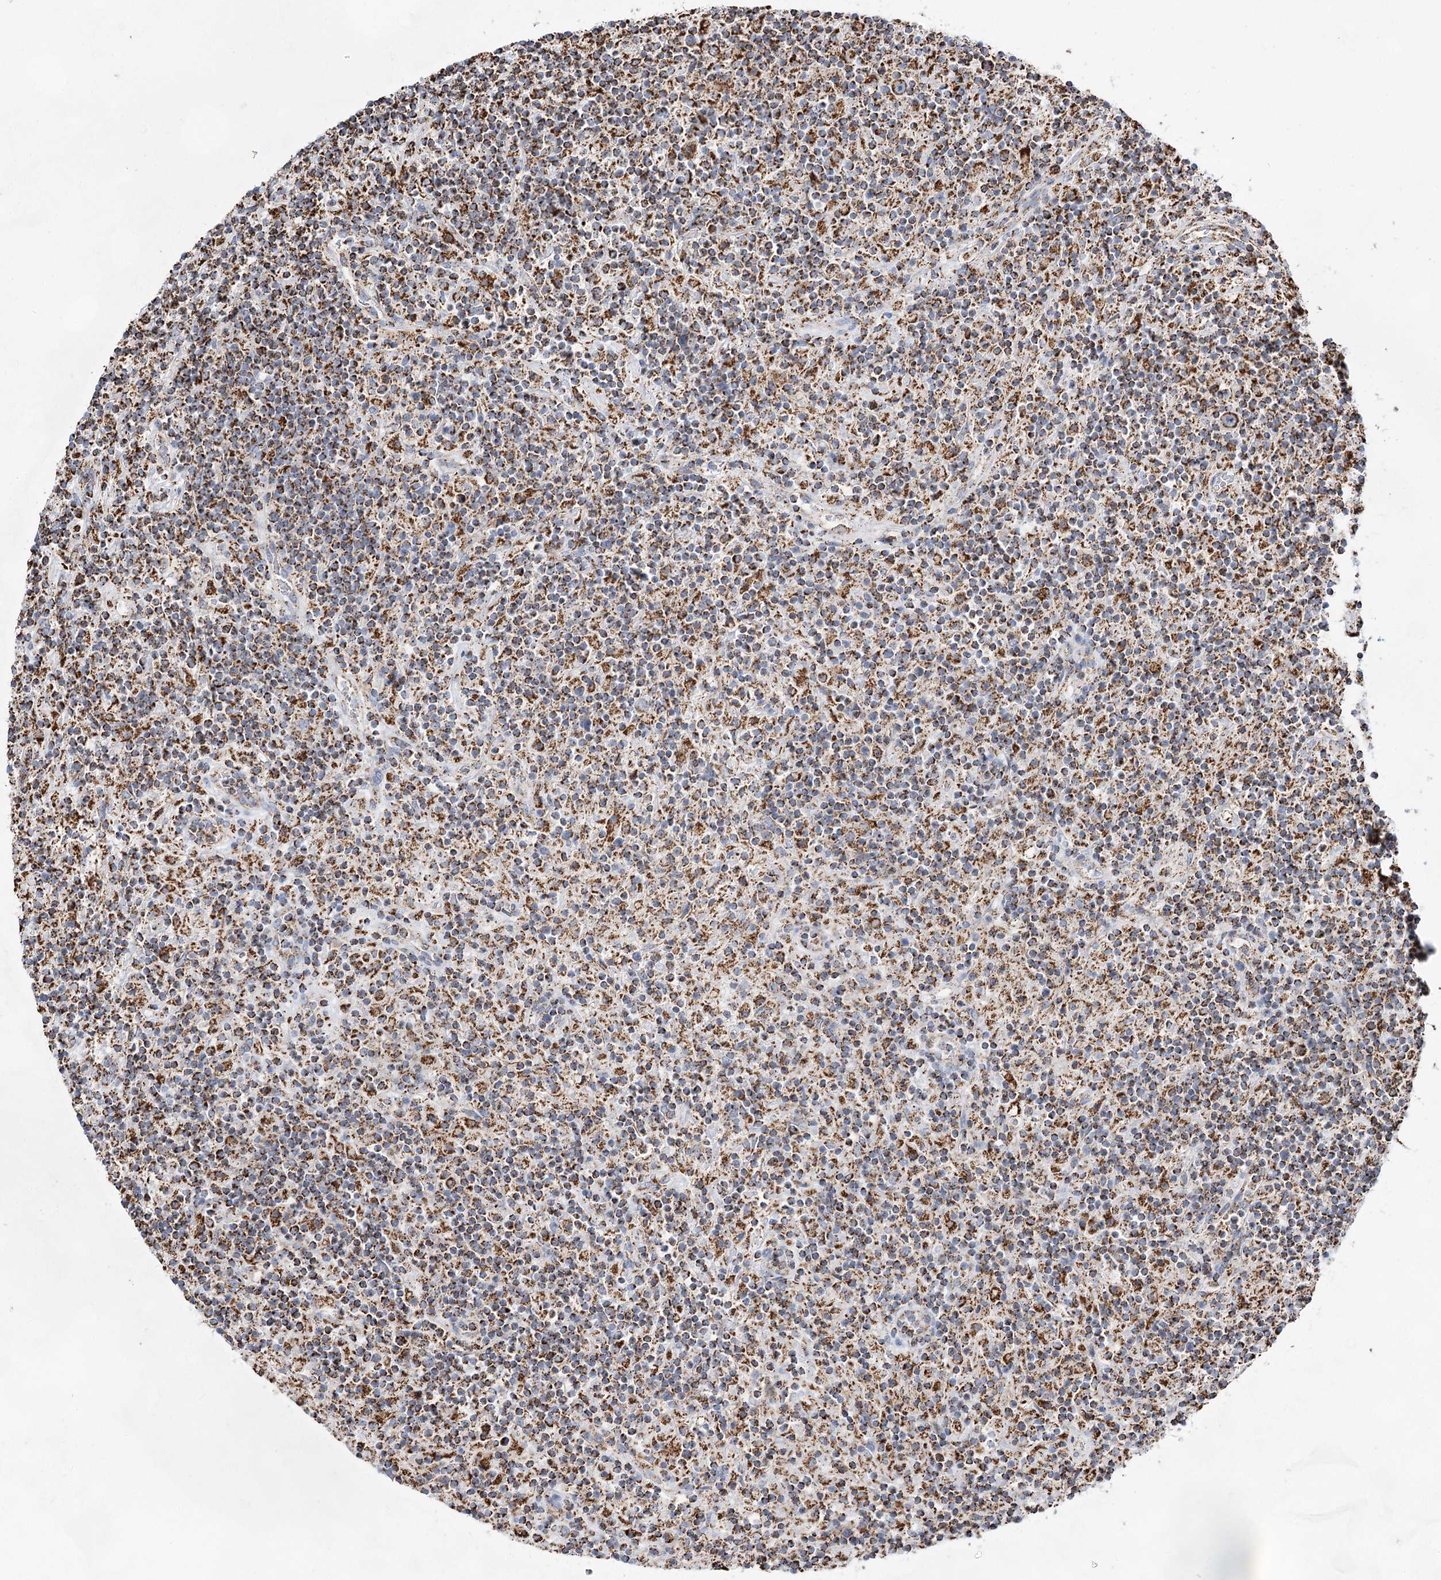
{"staining": {"intensity": "strong", "quantity": ">75%", "location": "cytoplasmic/membranous"}, "tissue": "lymphoma", "cell_type": "Tumor cells", "image_type": "cancer", "snomed": [{"axis": "morphology", "description": "Hodgkin's disease, NOS"}, {"axis": "topography", "description": "Lymph node"}], "caption": "Hodgkin's disease tissue reveals strong cytoplasmic/membranous expression in about >75% of tumor cells", "gene": "NADK2", "patient": {"sex": "male", "age": 70}}